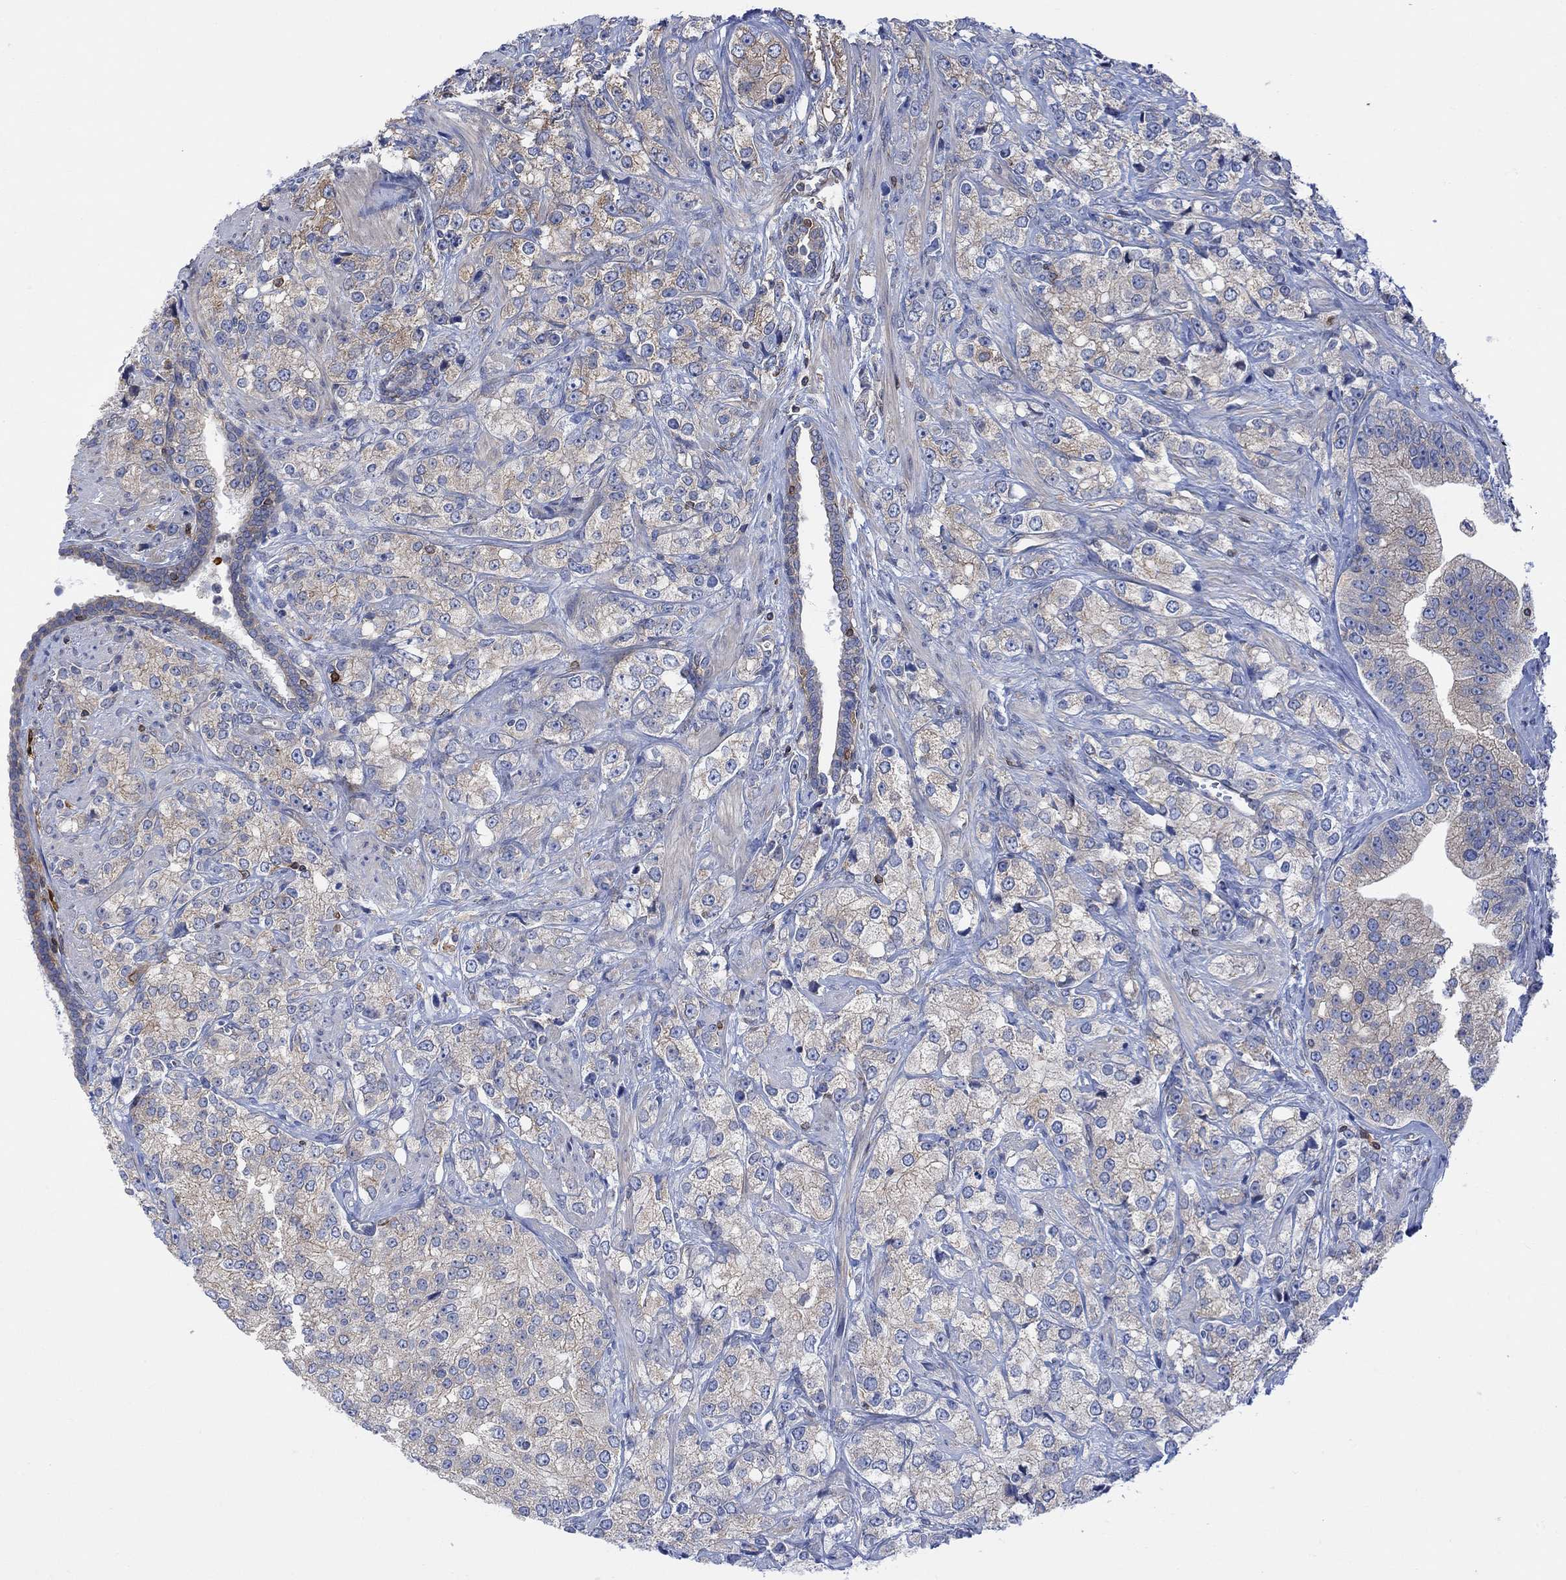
{"staining": {"intensity": "weak", "quantity": "25%-75%", "location": "cytoplasmic/membranous"}, "tissue": "prostate cancer", "cell_type": "Tumor cells", "image_type": "cancer", "snomed": [{"axis": "morphology", "description": "Adenocarcinoma, NOS"}, {"axis": "topography", "description": "Prostate and seminal vesicle, NOS"}, {"axis": "topography", "description": "Prostate"}], "caption": "A low amount of weak cytoplasmic/membranous positivity is present in approximately 25%-75% of tumor cells in prostate cancer (adenocarcinoma) tissue.", "gene": "GBP5", "patient": {"sex": "male", "age": 68}}